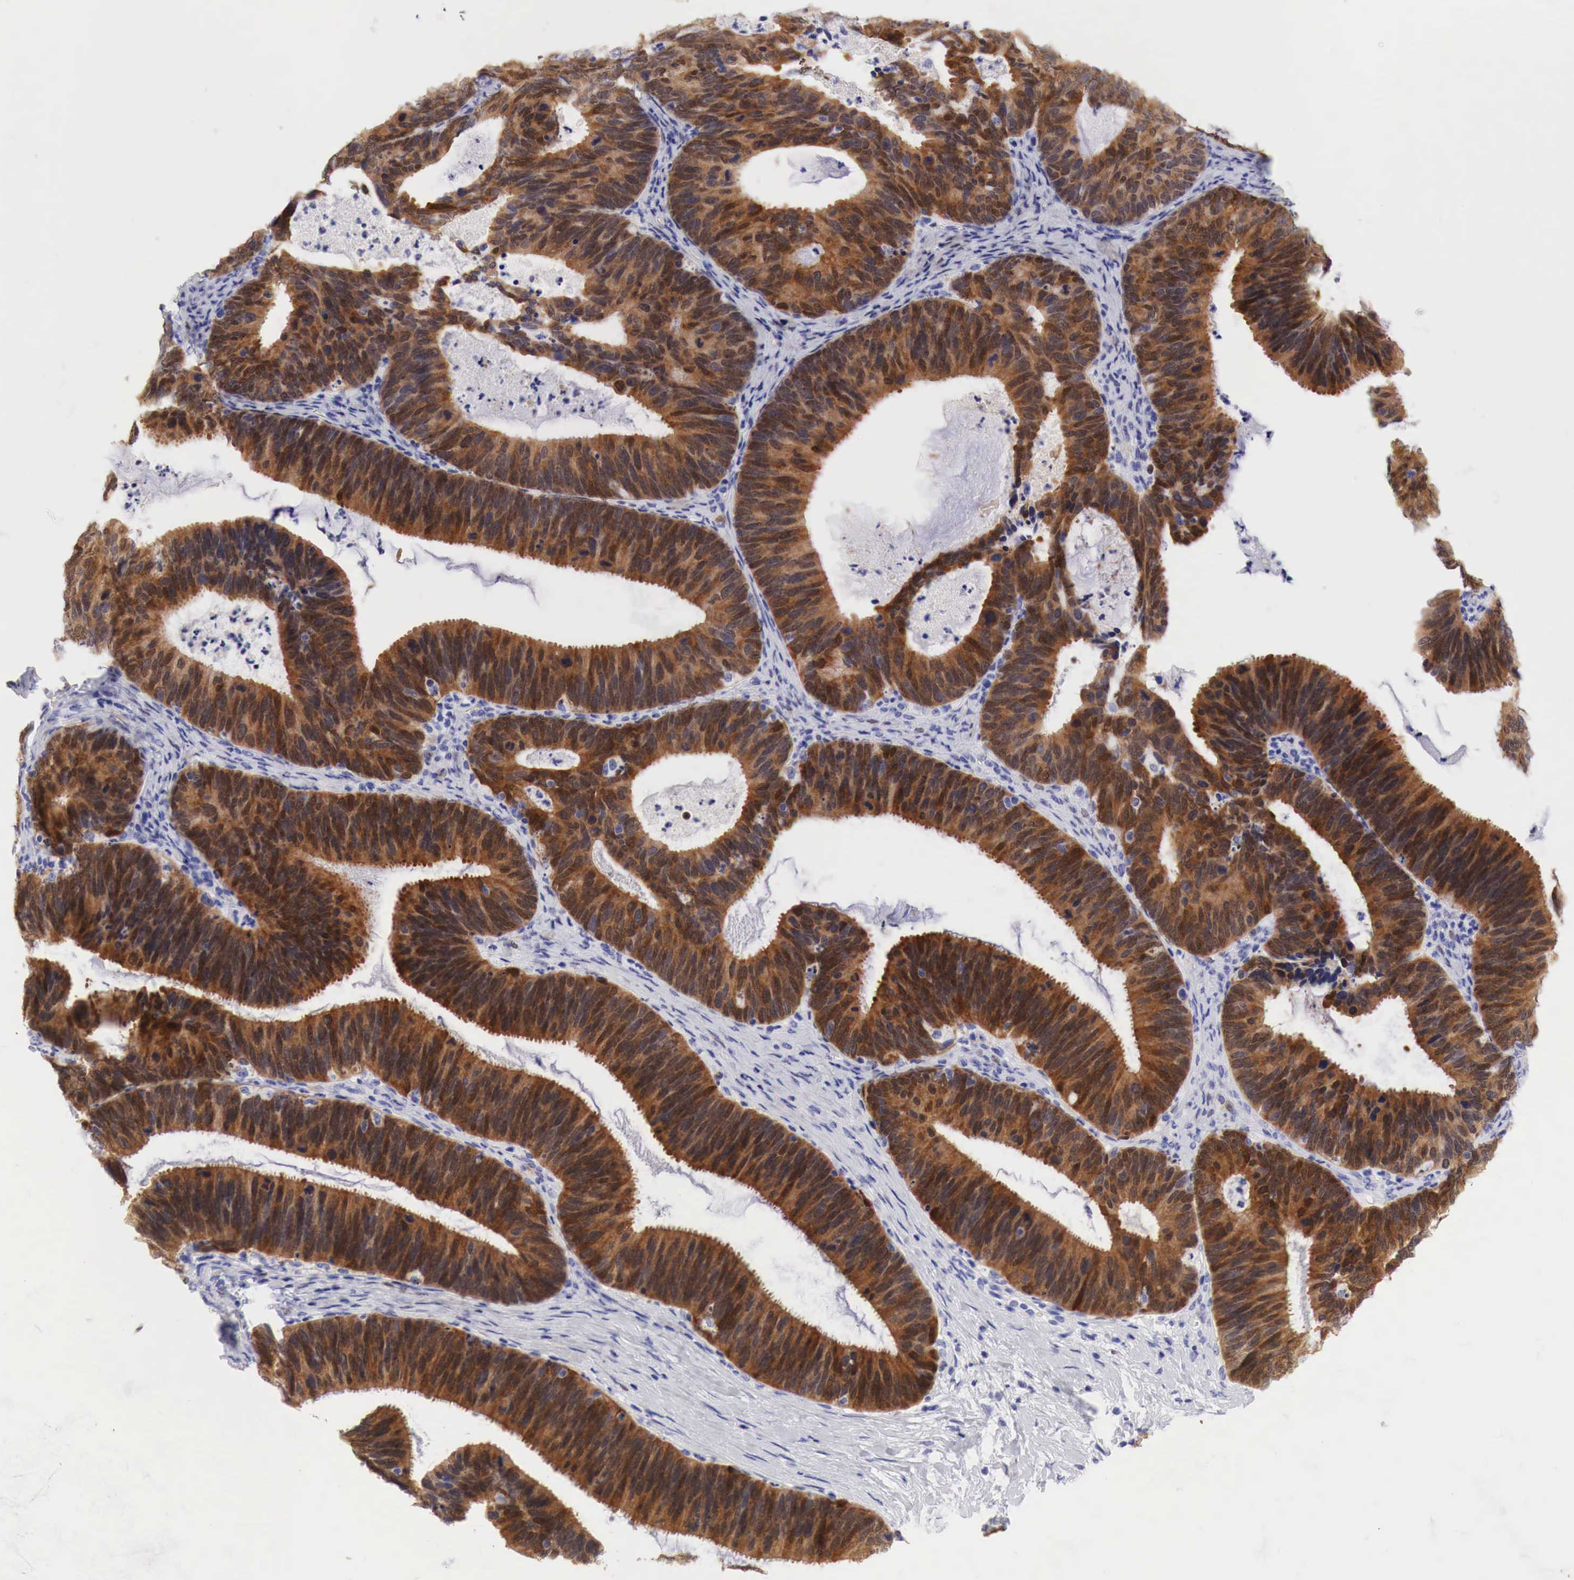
{"staining": {"intensity": "strong", "quantity": ">75%", "location": "cytoplasmic/membranous"}, "tissue": "ovarian cancer", "cell_type": "Tumor cells", "image_type": "cancer", "snomed": [{"axis": "morphology", "description": "Carcinoma, endometroid"}, {"axis": "topography", "description": "Ovary"}], "caption": "Human ovarian cancer (endometroid carcinoma) stained with a protein marker demonstrates strong staining in tumor cells.", "gene": "CDKN2A", "patient": {"sex": "female", "age": 52}}